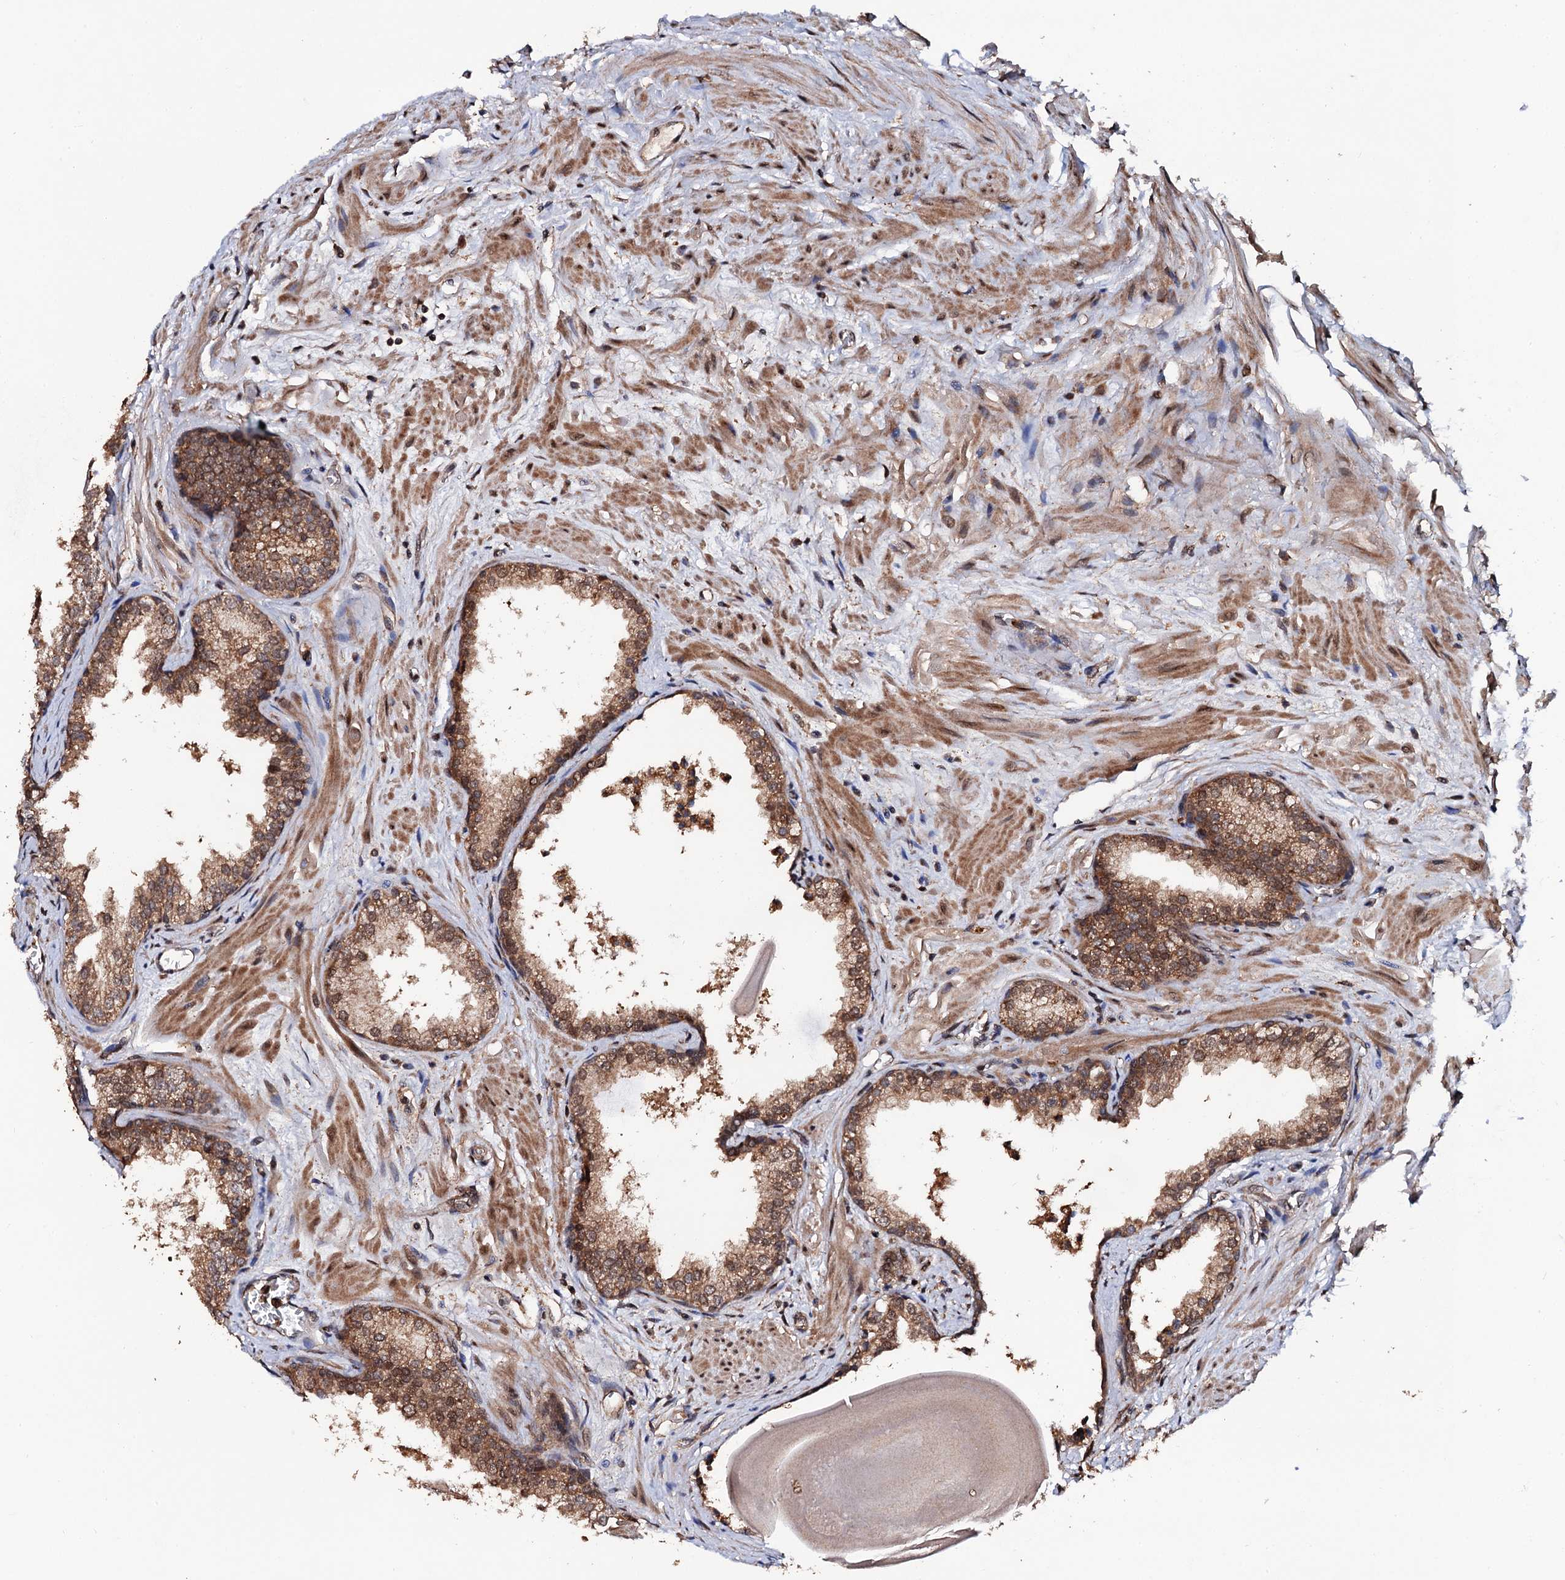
{"staining": {"intensity": "moderate", "quantity": ">75%", "location": "cytoplasmic/membranous"}, "tissue": "prostate", "cell_type": "Glandular cells", "image_type": "normal", "snomed": [{"axis": "morphology", "description": "Normal tissue, NOS"}, {"axis": "topography", "description": "Prostate"}], "caption": "There is medium levels of moderate cytoplasmic/membranous expression in glandular cells of normal prostate, as demonstrated by immunohistochemical staining (brown color).", "gene": "MIER2", "patient": {"sex": "male", "age": 48}}